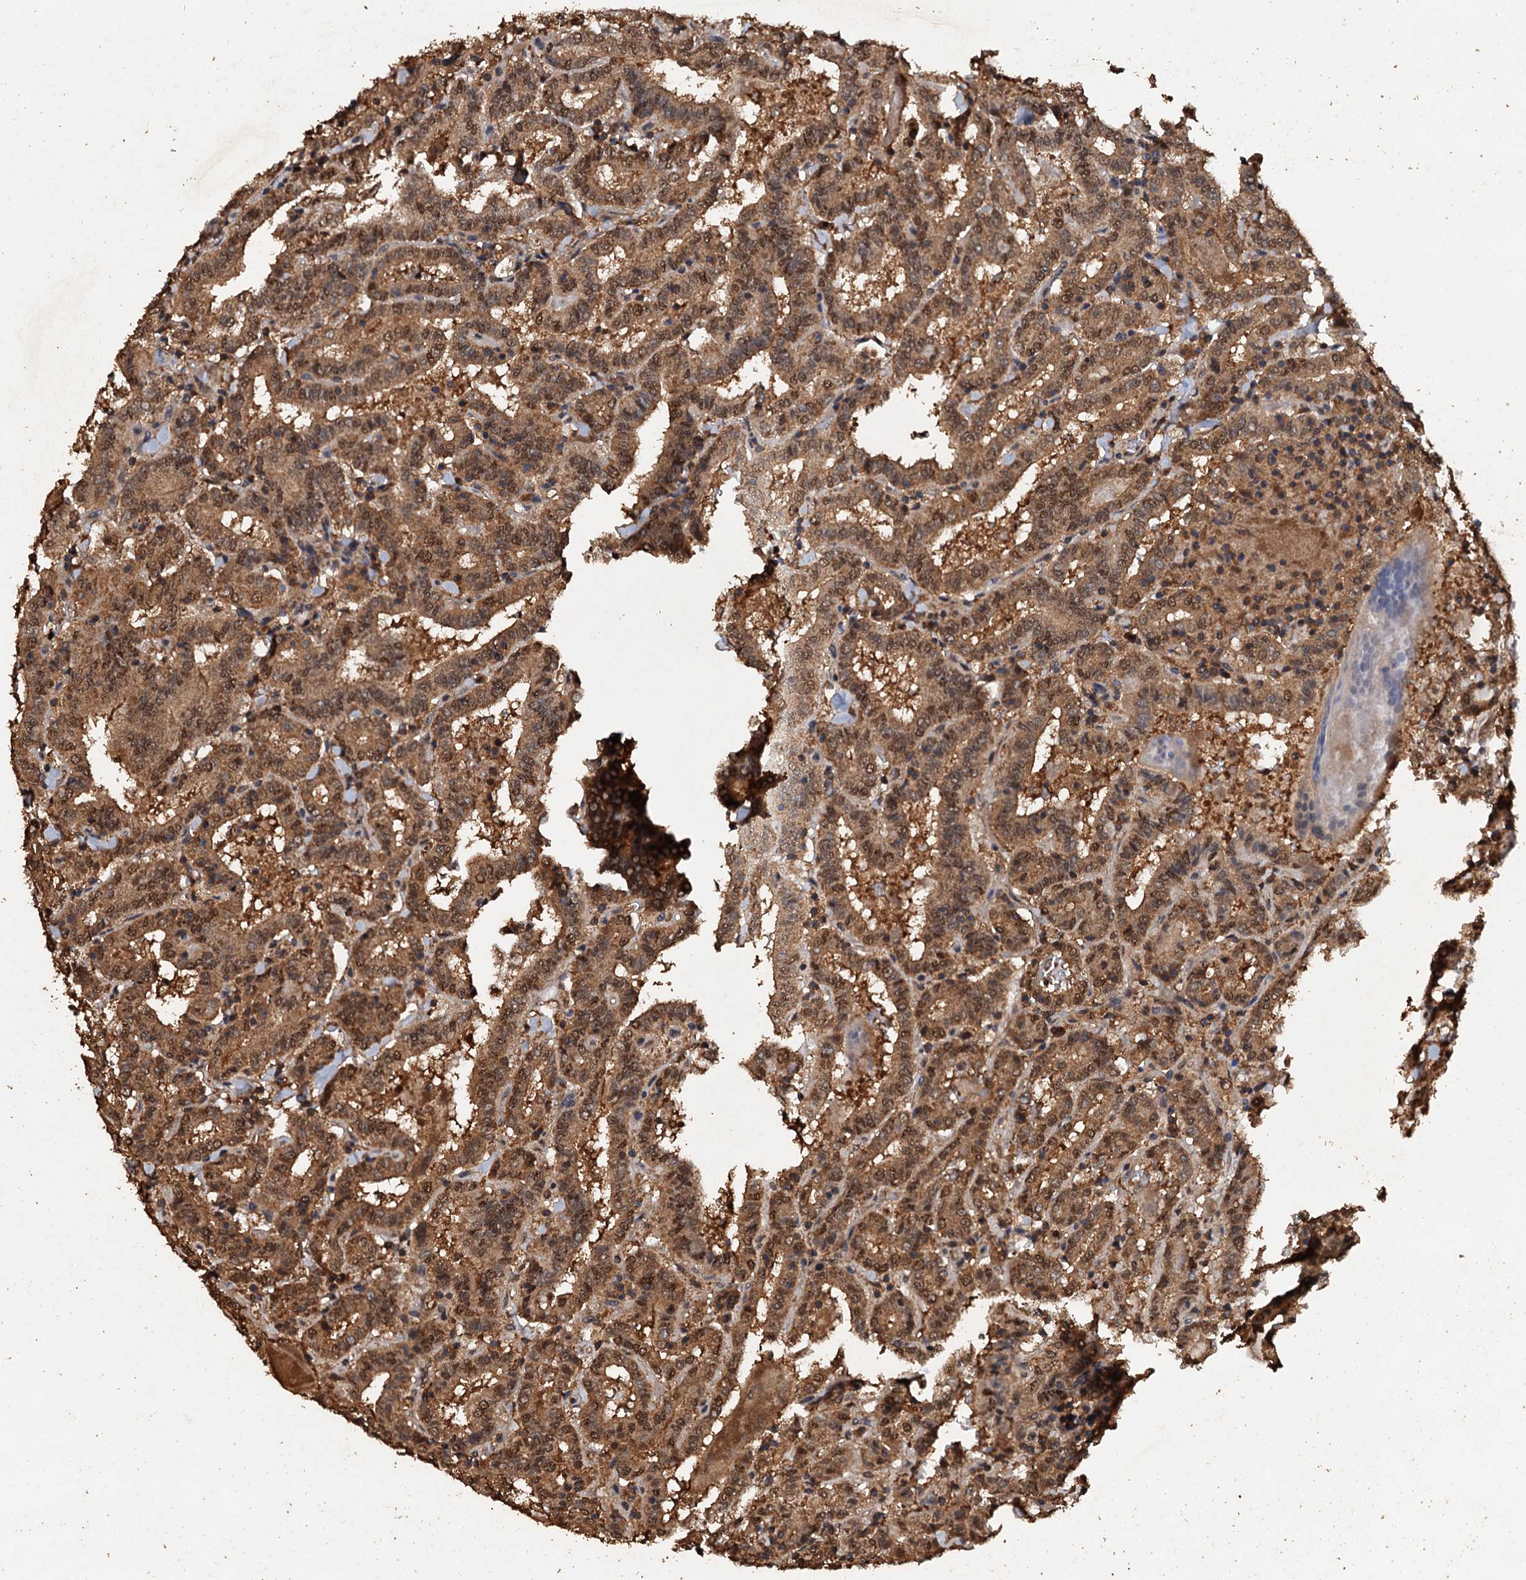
{"staining": {"intensity": "moderate", "quantity": ">75%", "location": "cytoplasmic/membranous,nuclear"}, "tissue": "thyroid cancer", "cell_type": "Tumor cells", "image_type": "cancer", "snomed": [{"axis": "morphology", "description": "Papillary adenocarcinoma, NOS"}, {"axis": "topography", "description": "Thyroid gland"}], "caption": "There is medium levels of moderate cytoplasmic/membranous and nuclear staining in tumor cells of thyroid cancer, as demonstrated by immunohistochemical staining (brown color).", "gene": "PSMD9", "patient": {"sex": "female", "age": 72}}